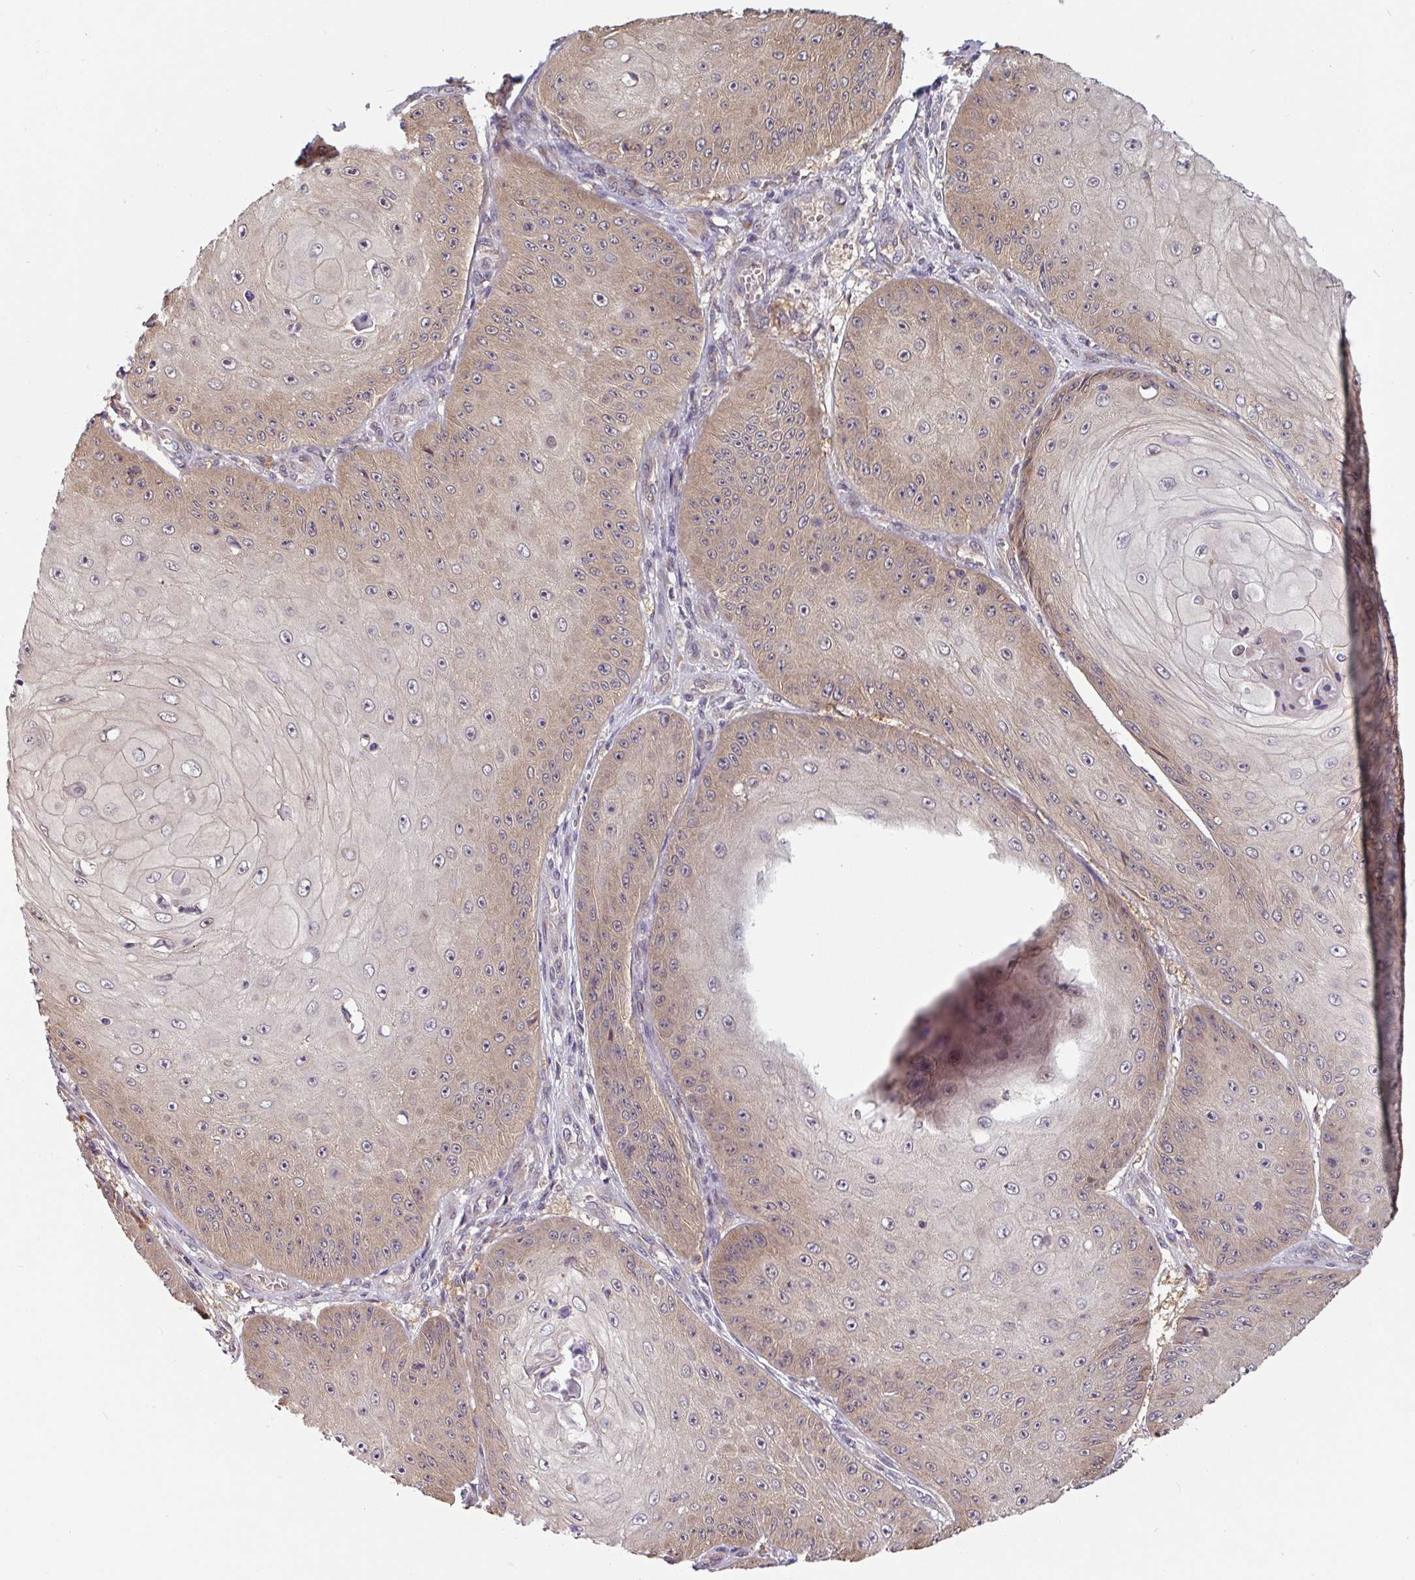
{"staining": {"intensity": "weak", "quantity": "25%-75%", "location": "cytoplasmic/membranous"}, "tissue": "skin cancer", "cell_type": "Tumor cells", "image_type": "cancer", "snomed": [{"axis": "morphology", "description": "Squamous cell carcinoma, NOS"}, {"axis": "topography", "description": "Skin"}], "caption": "Human skin squamous cell carcinoma stained for a protein (brown) exhibits weak cytoplasmic/membranous positive positivity in about 25%-75% of tumor cells.", "gene": "SHB", "patient": {"sex": "male", "age": 70}}